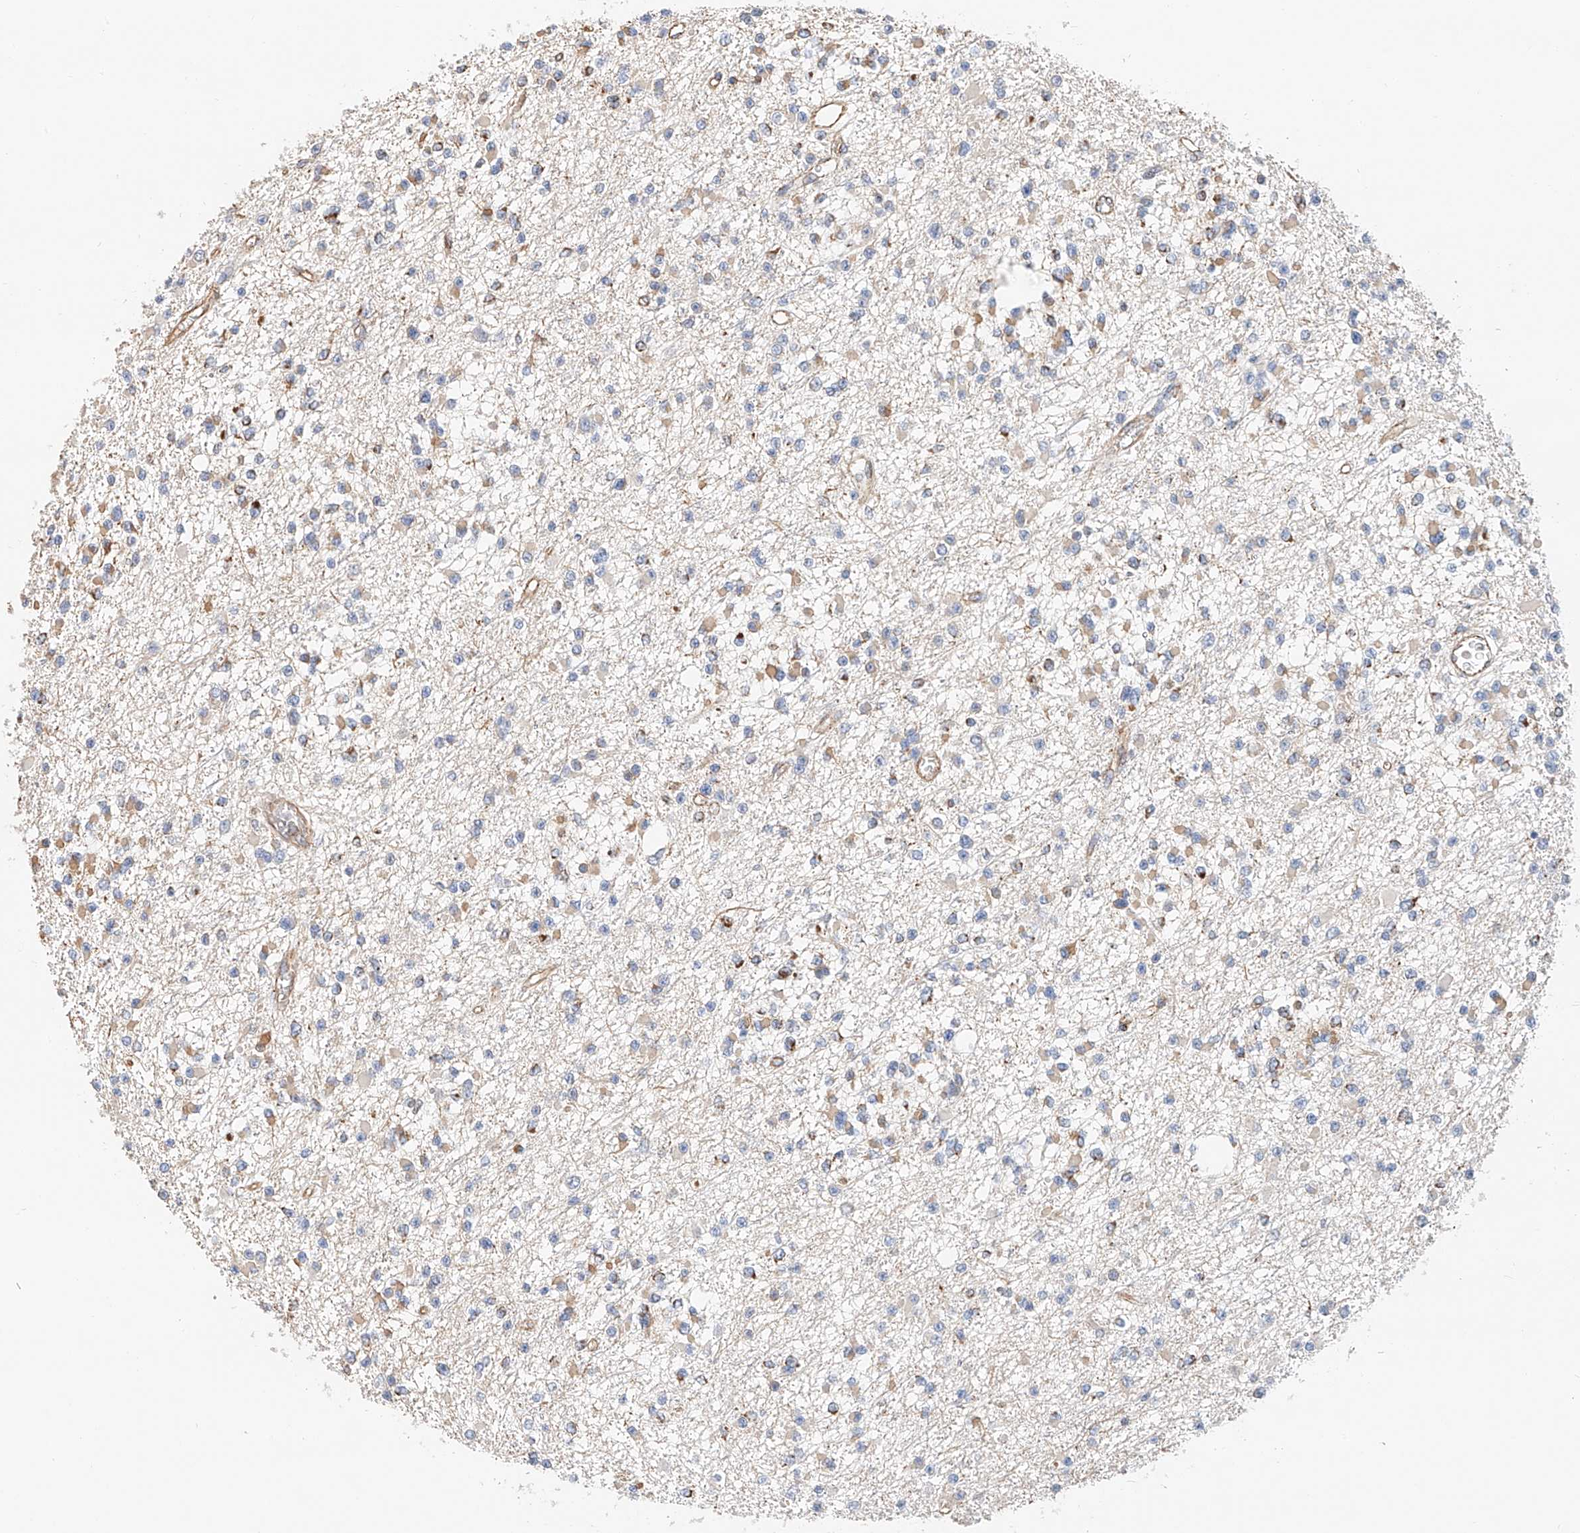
{"staining": {"intensity": "negative", "quantity": "none", "location": "none"}, "tissue": "glioma", "cell_type": "Tumor cells", "image_type": "cancer", "snomed": [{"axis": "morphology", "description": "Glioma, malignant, Low grade"}, {"axis": "topography", "description": "Brain"}], "caption": "The immunohistochemistry image has no significant positivity in tumor cells of glioma tissue.", "gene": "NDUFV3", "patient": {"sex": "female", "age": 22}}